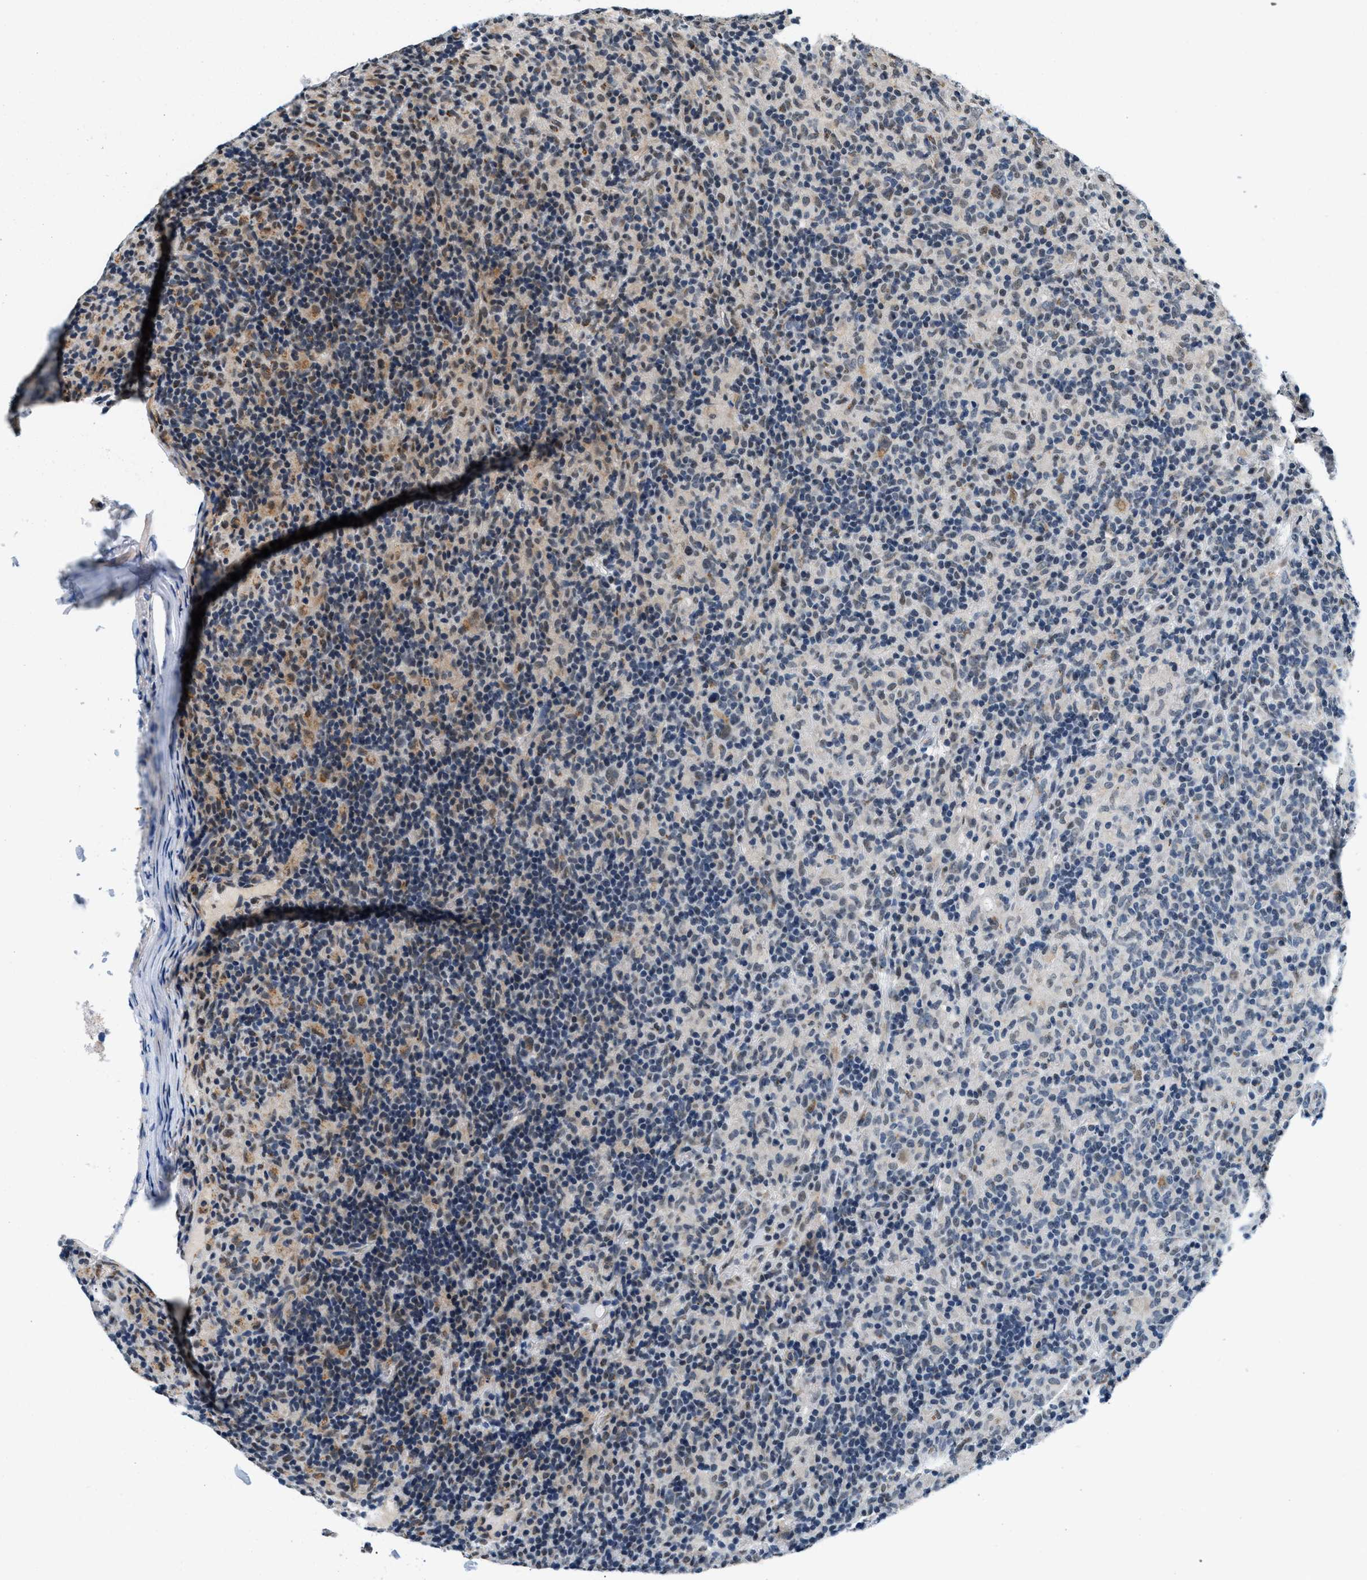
{"staining": {"intensity": "weak", "quantity": ">75%", "location": "cytoplasmic/membranous"}, "tissue": "lymphoma", "cell_type": "Tumor cells", "image_type": "cancer", "snomed": [{"axis": "morphology", "description": "Hodgkin's disease, NOS"}, {"axis": "topography", "description": "Lymph node"}], "caption": "Human lymphoma stained with a protein marker reveals weak staining in tumor cells.", "gene": "KCNMB2", "patient": {"sex": "male", "age": 70}}